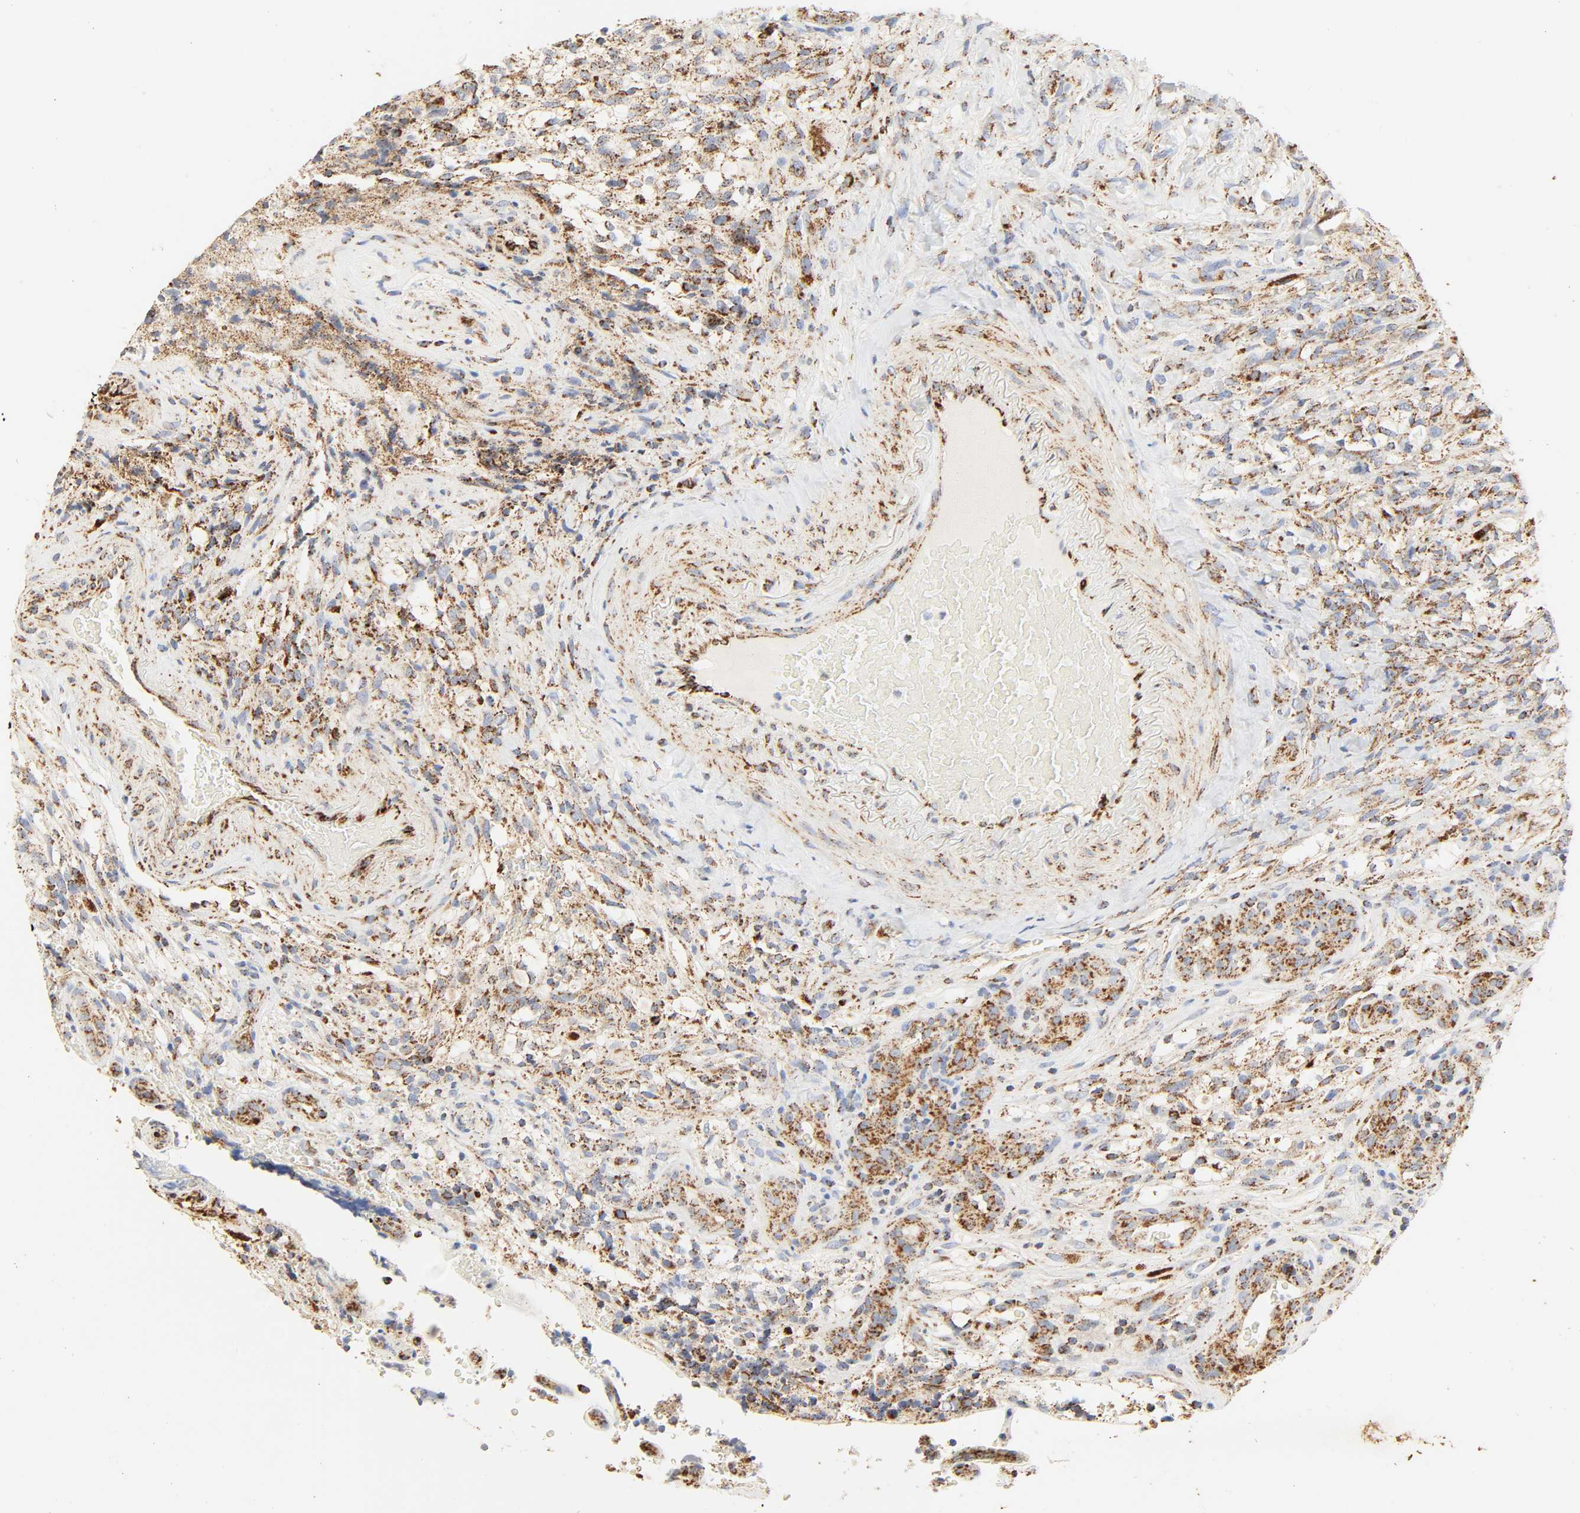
{"staining": {"intensity": "moderate", "quantity": ">75%", "location": "cytoplasmic/membranous"}, "tissue": "glioma", "cell_type": "Tumor cells", "image_type": "cancer", "snomed": [{"axis": "morphology", "description": "Normal tissue, NOS"}, {"axis": "morphology", "description": "Glioma, malignant, High grade"}, {"axis": "topography", "description": "Cerebral cortex"}], "caption": "Immunohistochemistry (IHC) (DAB (3,3'-diaminobenzidine)) staining of malignant high-grade glioma shows moderate cytoplasmic/membranous protein positivity in approximately >75% of tumor cells.", "gene": "ACAT1", "patient": {"sex": "male", "age": 75}}